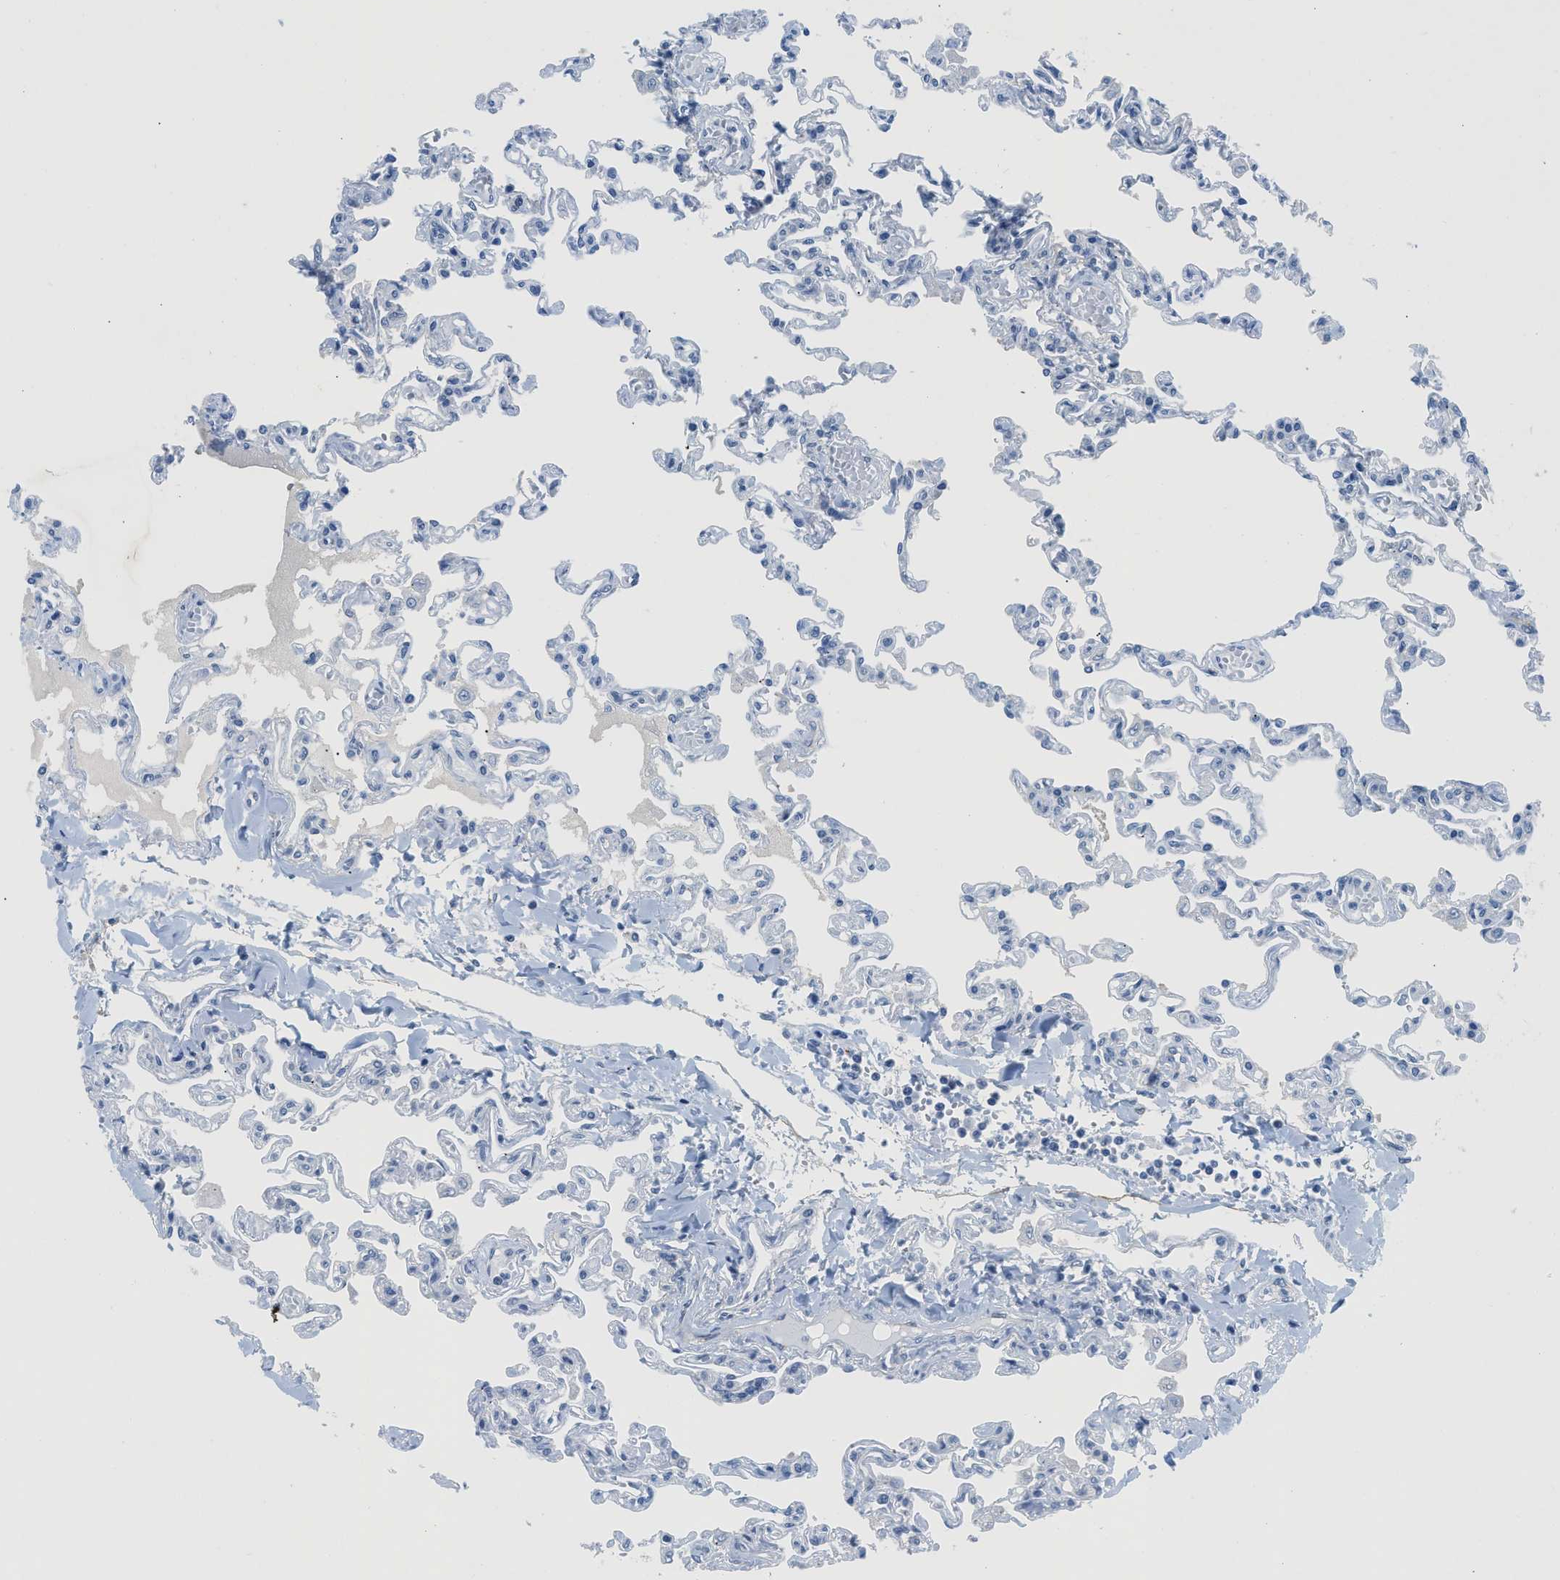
{"staining": {"intensity": "negative", "quantity": "none", "location": "none"}, "tissue": "lung", "cell_type": "Alveolar cells", "image_type": "normal", "snomed": [{"axis": "morphology", "description": "Normal tissue, NOS"}, {"axis": "topography", "description": "Lung"}], "caption": "The micrograph shows no staining of alveolar cells in normal lung.", "gene": "OR9K2", "patient": {"sex": "male", "age": 21}}